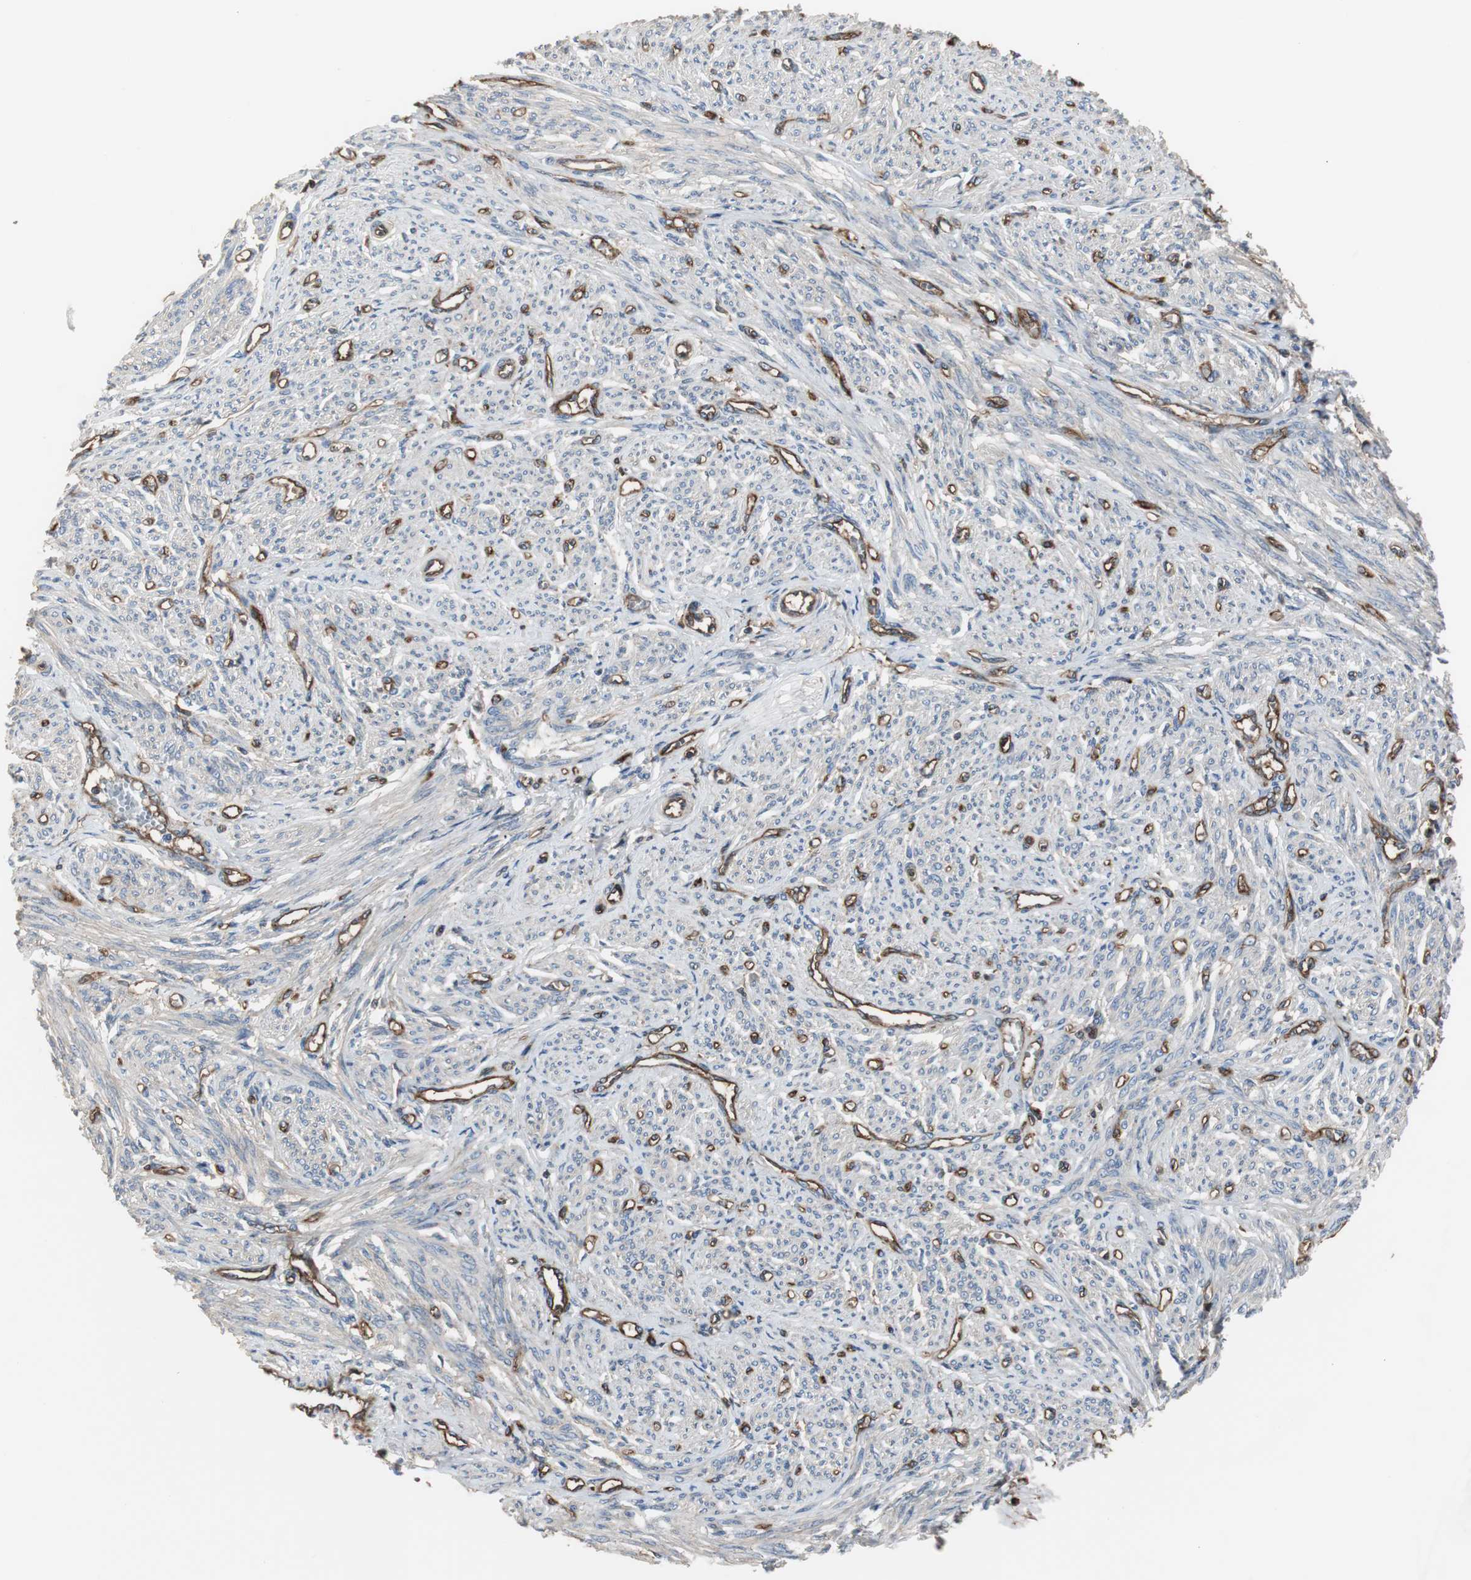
{"staining": {"intensity": "negative", "quantity": "none", "location": "none"}, "tissue": "smooth muscle", "cell_type": "Smooth muscle cells", "image_type": "normal", "snomed": [{"axis": "morphology", "description": "Normal tissue, NOS"}, {"axis": "topography", "description": "Smooth muscle"}], "caption": "This micrograph is of normal smooth muscle stained with immunohistochemistry to label a protein in brown with the nuclei are counter-stained blue. There is no positivity in smooth muscle cells.", "gene": "B2M", "patient": {"sex": "female", "age": 65}}